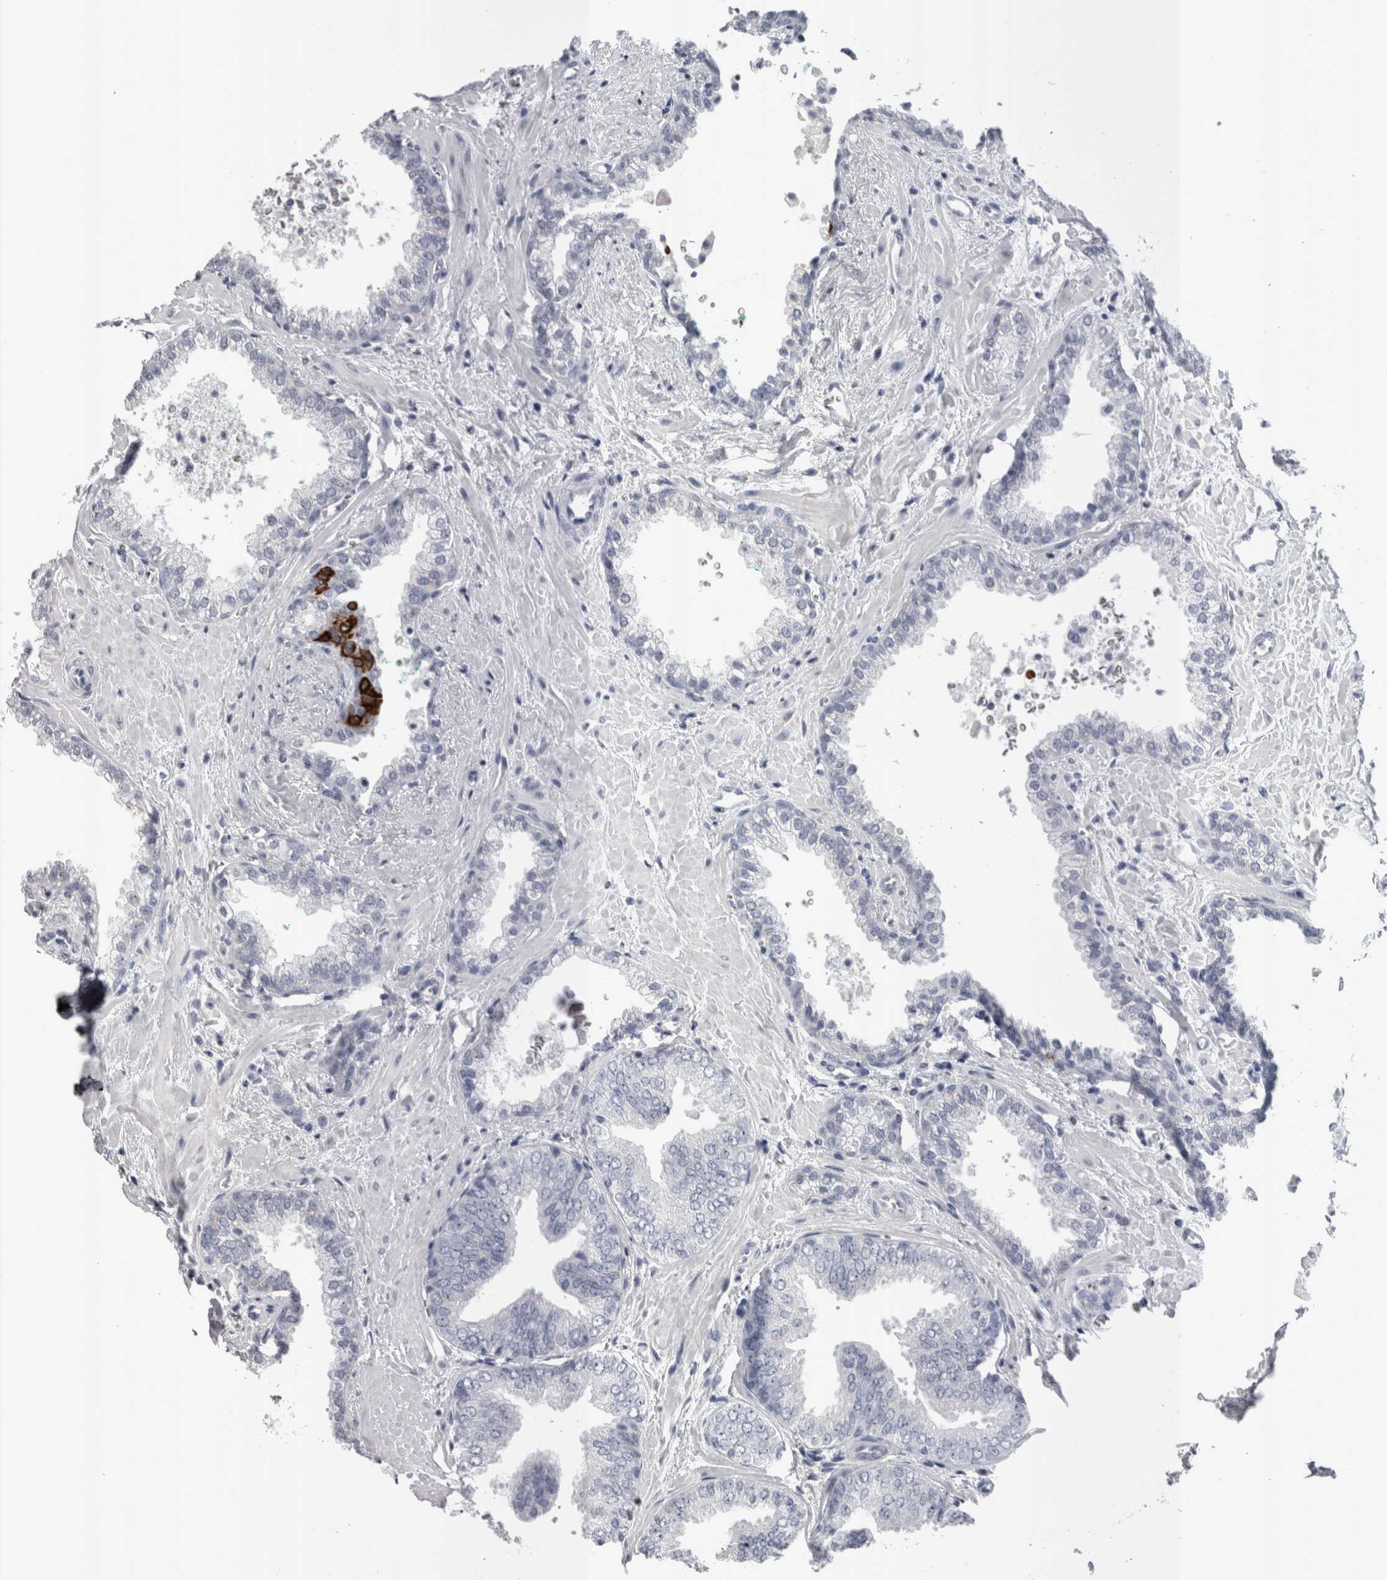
{"staining": {"intensity": "negative", "quantity": "none", "location": "none"}, "tissue": "prostate cancer", "cell_type": "Tumor cells", "image_type": "cancer", "snomed": [{"axis": "morphology", "description": "Adenocarcinoma, Low grade"}, {"axis": "topography", "description": "Prostate"}], "caption": "Immunohistochemistry of prostate cancer (adenocarcinoma (low-grade)) demonstrates no staining in tumor cells.", "gene": "PWP2", "patient": {"sex": "male", "age": 71}}